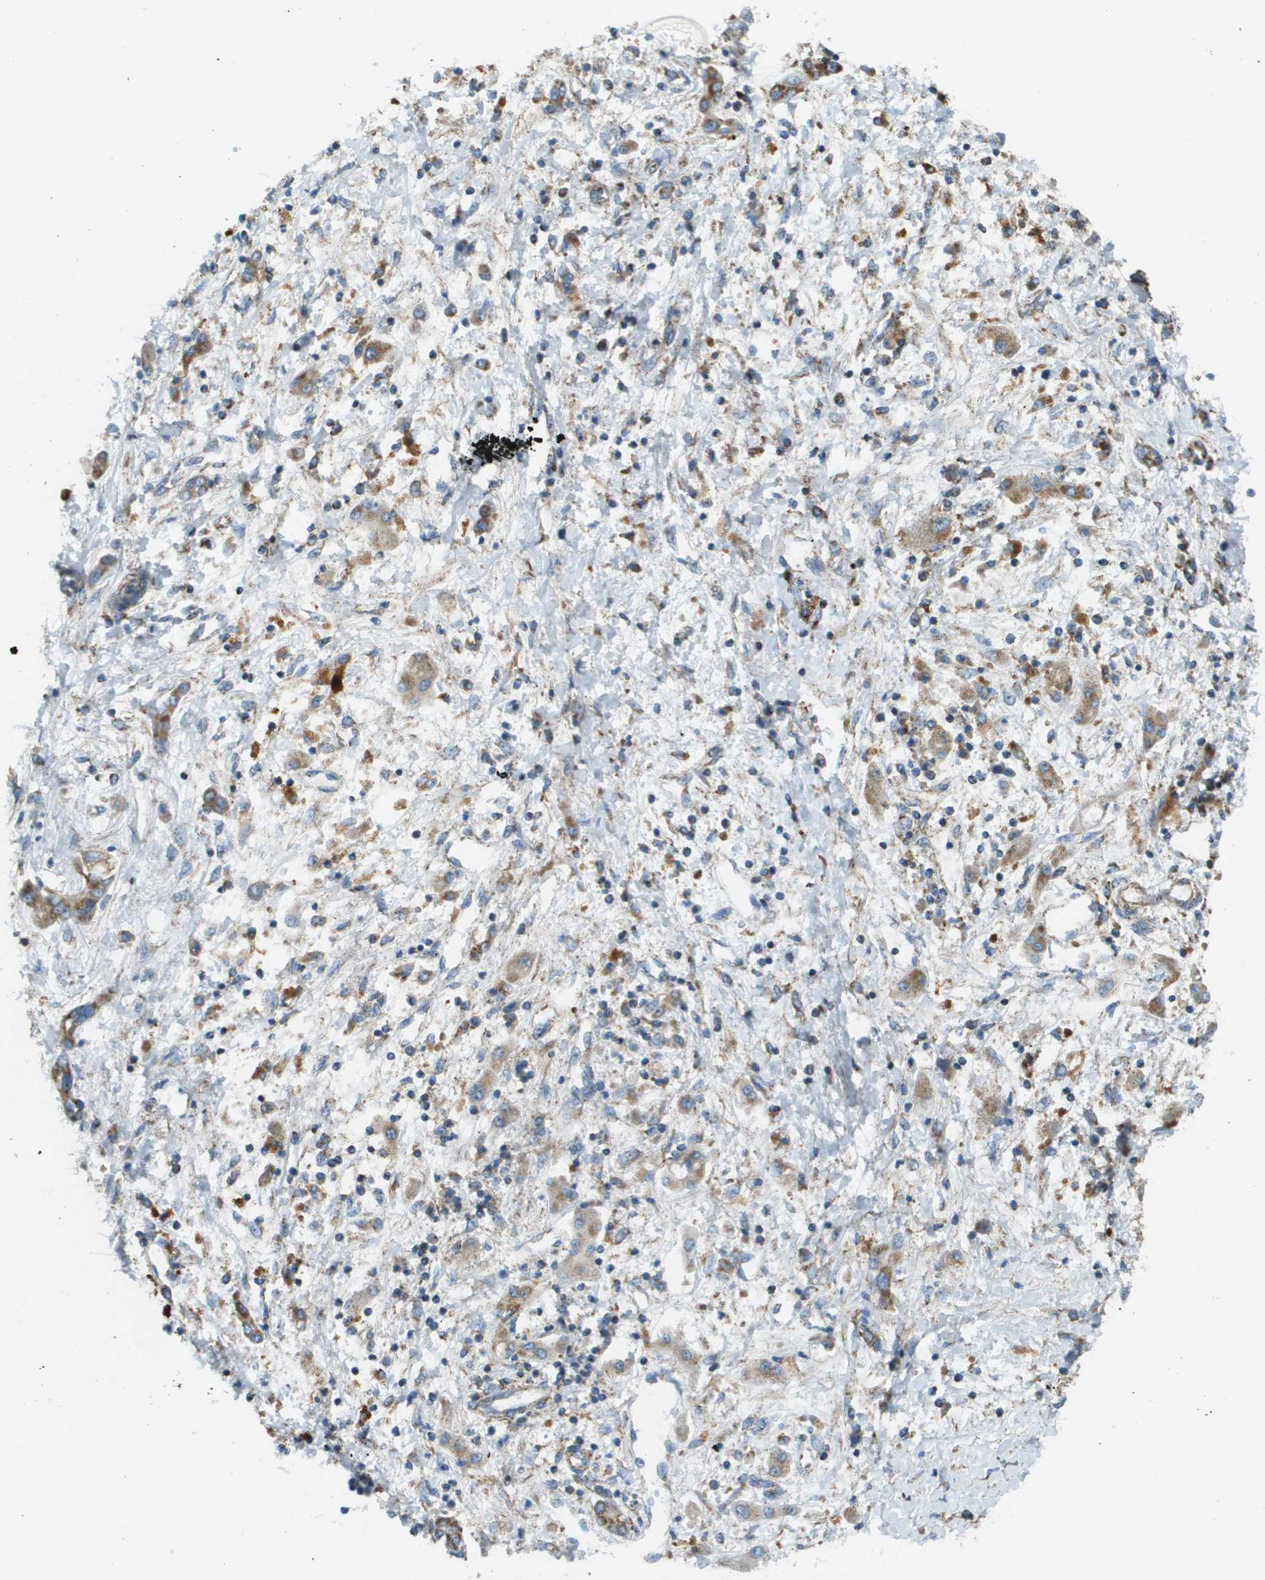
{"staining": {"intensity": "moderate", "quantity": ">75%", "location": "cytoplasmic/membranous"}, "tissue": "liver cancer", "cell_type": "Tumor cells", "image_type": "cancer", "snomed": [{"axis": "morphology", "description": "Cholangiocarcinoma"}, {"axis": "topography", "description": "Liver"}], "caption": "Liver cancer was stained to show a protein in brown. There is medium levels of moderate cytoplasmic/membranous expression in approximately >75% of tumor cells.", "gene": "NRK", "patient": {"sex": "male", "age": 50}}